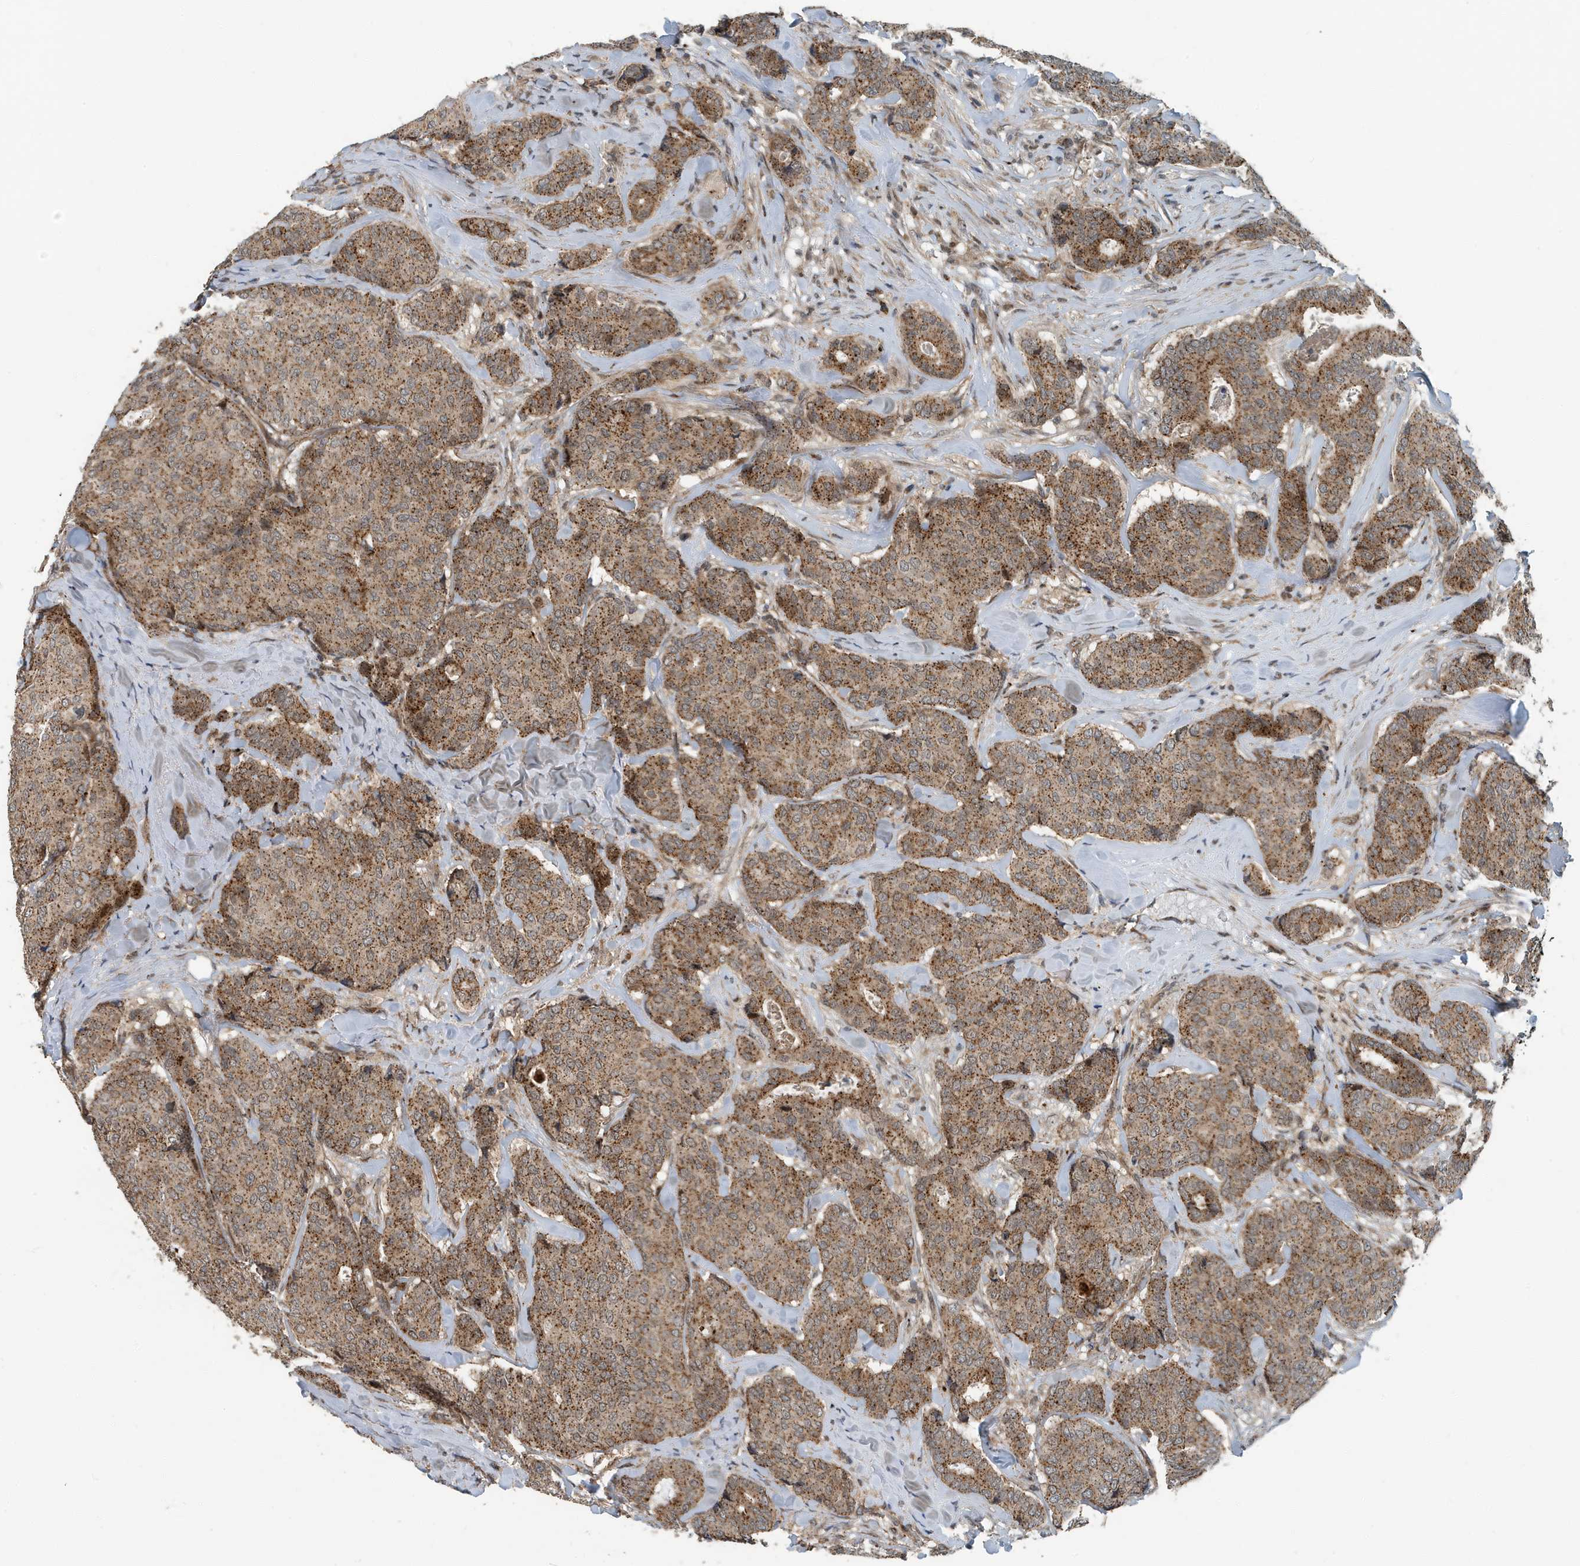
{"staining": {"intensity": "moderate", "quantity": ">75%", "location": "cytoplasmic/membranous"}, "tissue": "breast cancer", "cell_type": "Tumor cells", "image_type": "cancer", "snomed": [{"axis": "morphology", "description": "Duct carcinoma"}, {"axis": "topography", "description": "Breast"}], "caption": "Protein expression analysis of human breast invasive ductal carcinoma reveals moderate cytoplasmic/membranous expression in approximately >75% of tumor cells.", "gene": "KIF15", "patient": {"sex": "female", "age": 75}}